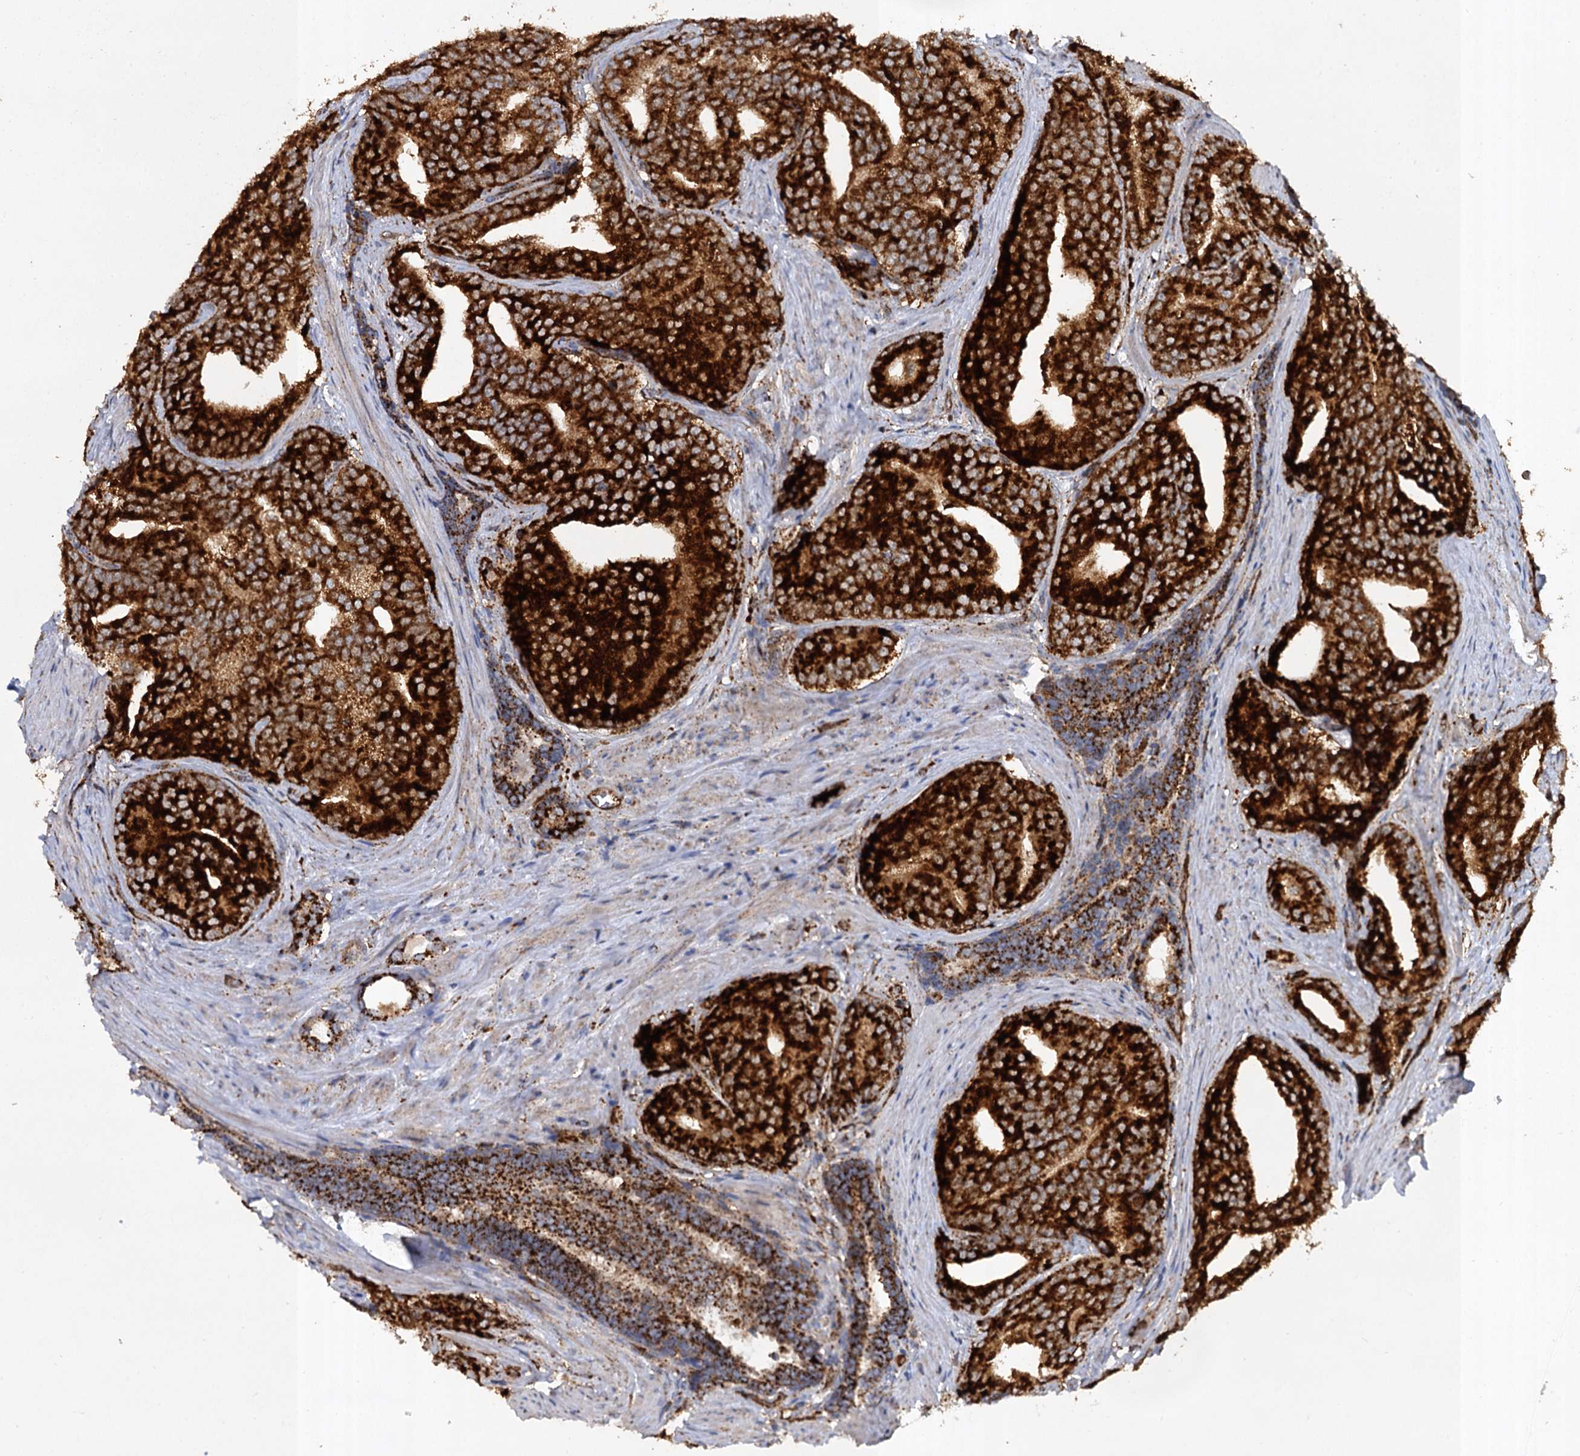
{"staining": {"intensity": "strong", "quantity": ">75%", "location": "cytoplasmic/membranous"}, "tissue": "prostate cancer", "cell_type": "Tumor cells", "image_type": "cancer", "snomed": [{"axis": "morphology", "description": "Adenocarcinoma, Low grade"}, {"axis": "topography", "description": "Prostate"}], "caption": "Tumor cells exhibit high levels of strong cytoplasmic/membranous positivity in about >75% of cells in human prostate cancer.", "gene": "GBA1", "patient": {"sex": "male", "age": 71}}